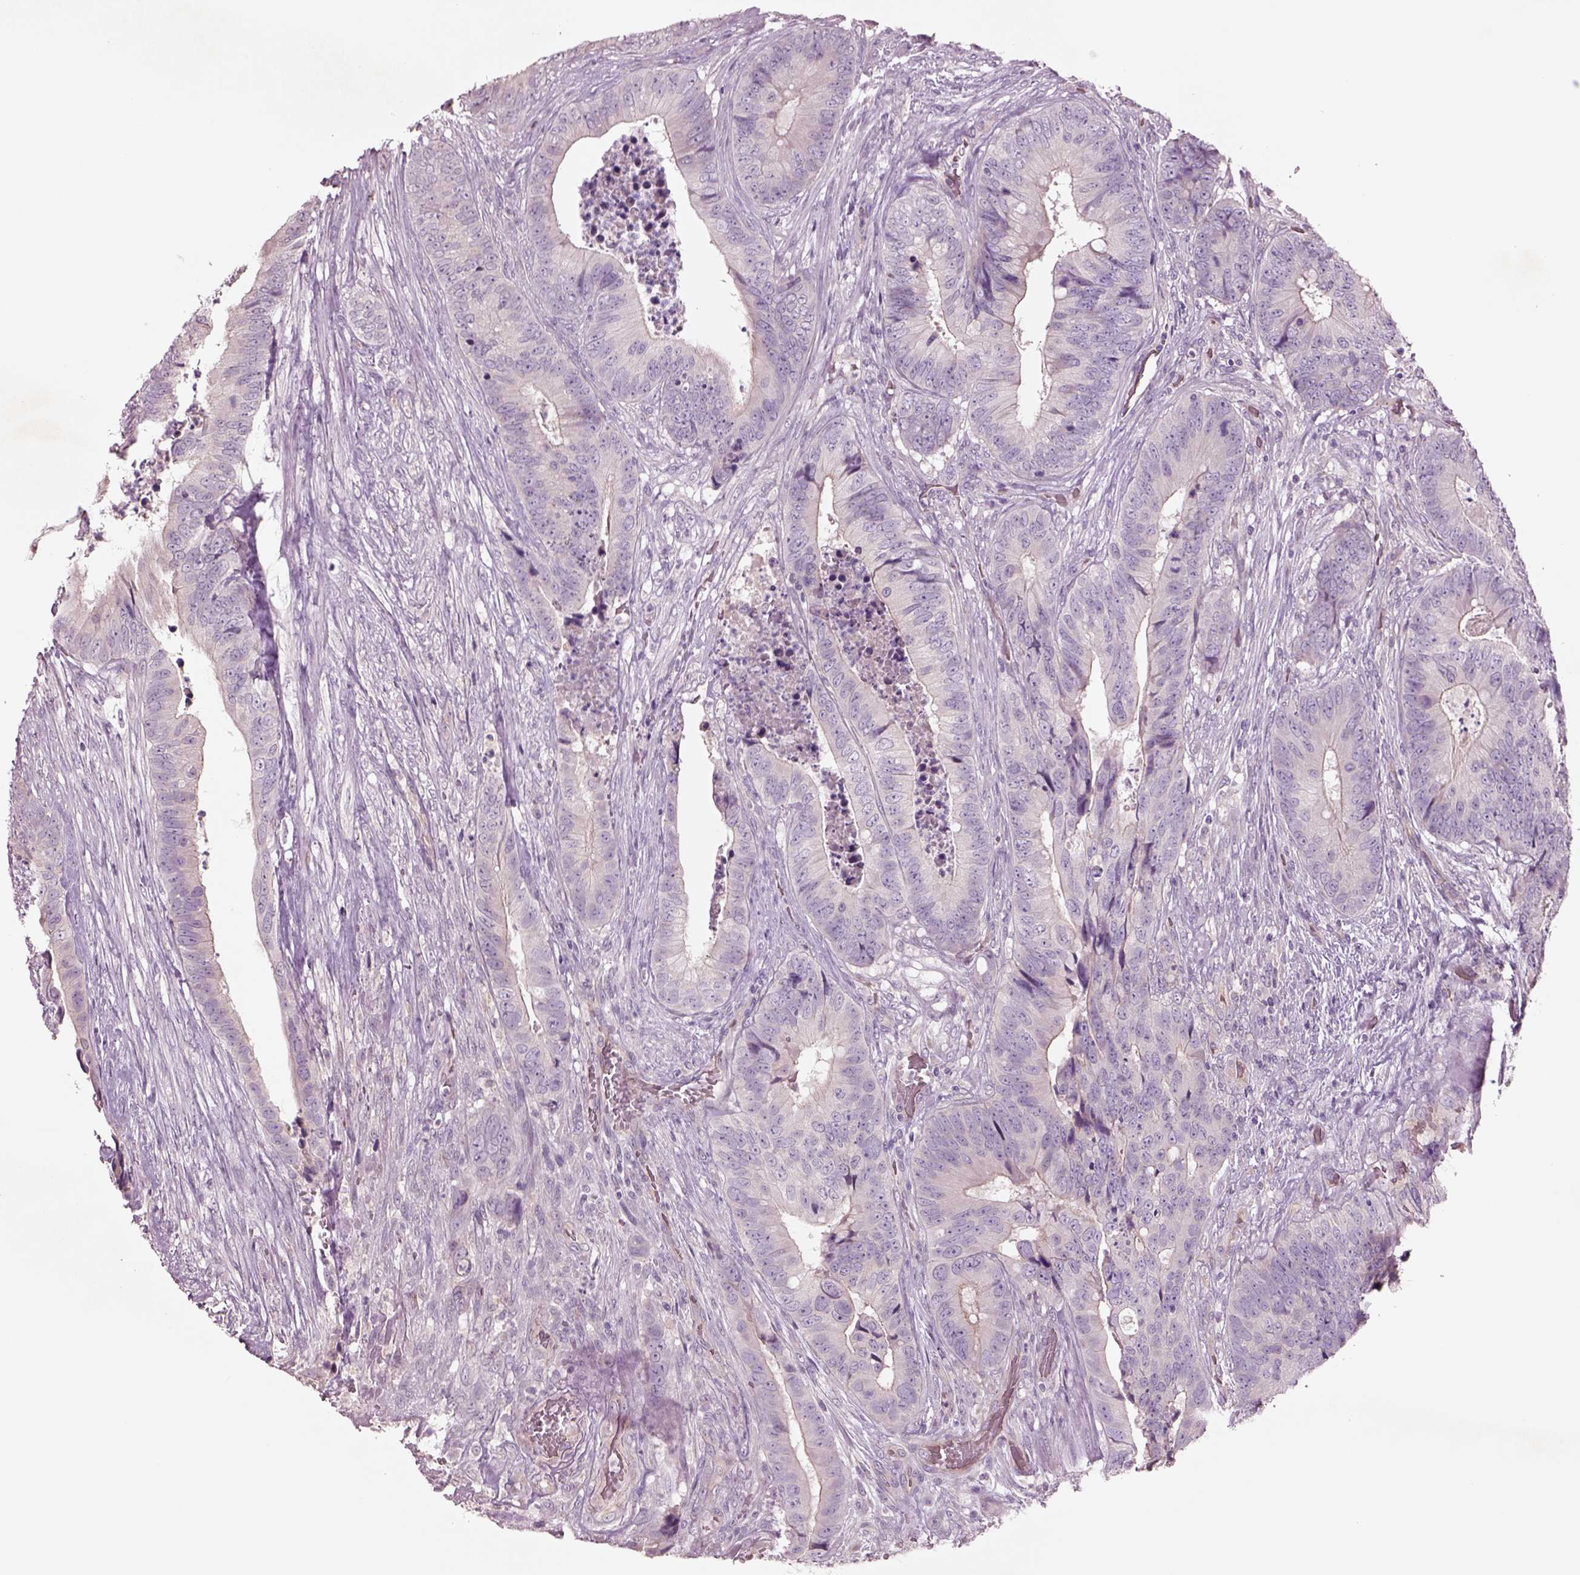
{"staining": {"intensity": "negative", "quantity": "none", "location": "none"}, "tissue": "colorectal cancer", "cell_type": "Tumor cells", "image_type": "cancer", "snomed": [{"axis": "morphology", "description": "Adenocarcinoma, NOS"}, {"axis": "topography", "description": "Colon"}], "caption": "Tumor cells are negative for protein expression in human adenocarcinoma (colorectal).", "gene": "DUOXA2", "patient": {"sex": "male", "age": 84}}